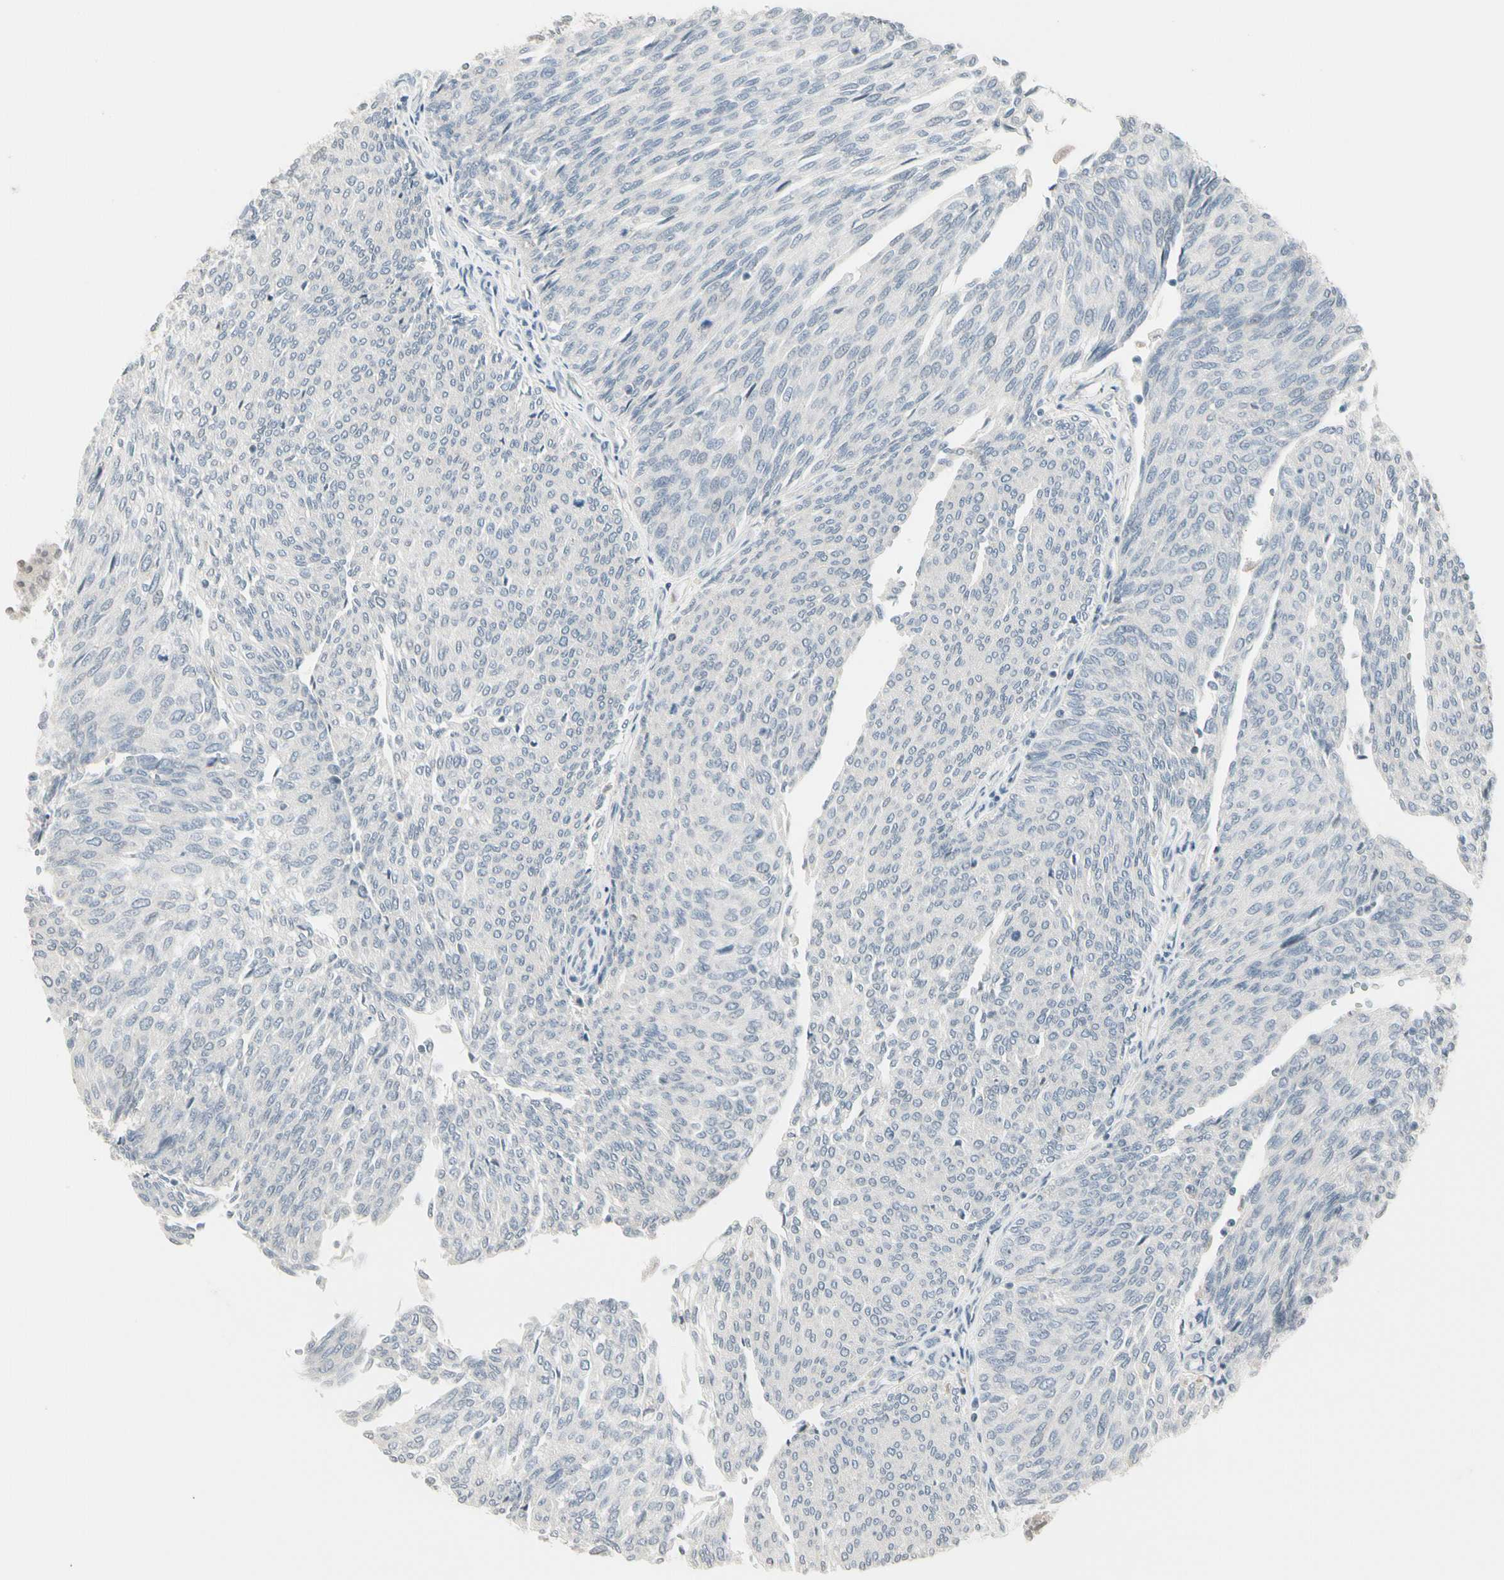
{"staining": {"intensity": "negative", "quantity": "none", "location": "none"}, "tissue": "urothelial cancer", "cell_type": "Tumor cells", "image_type": "cancer", "snomed": [{"axis": "morphology", "description": "Urothelial carcinoma, Low grade"}, {"axis": "topography", "description": "Urinary bladder"}], "caption": "Immunohistochemistry photomicrograph of human urothelial cancer stained for a protein (brown), which reveals no positivity in tumor cells.", "gene": "TMEM176A", "patient": {"sex": "female", "age": 79}}